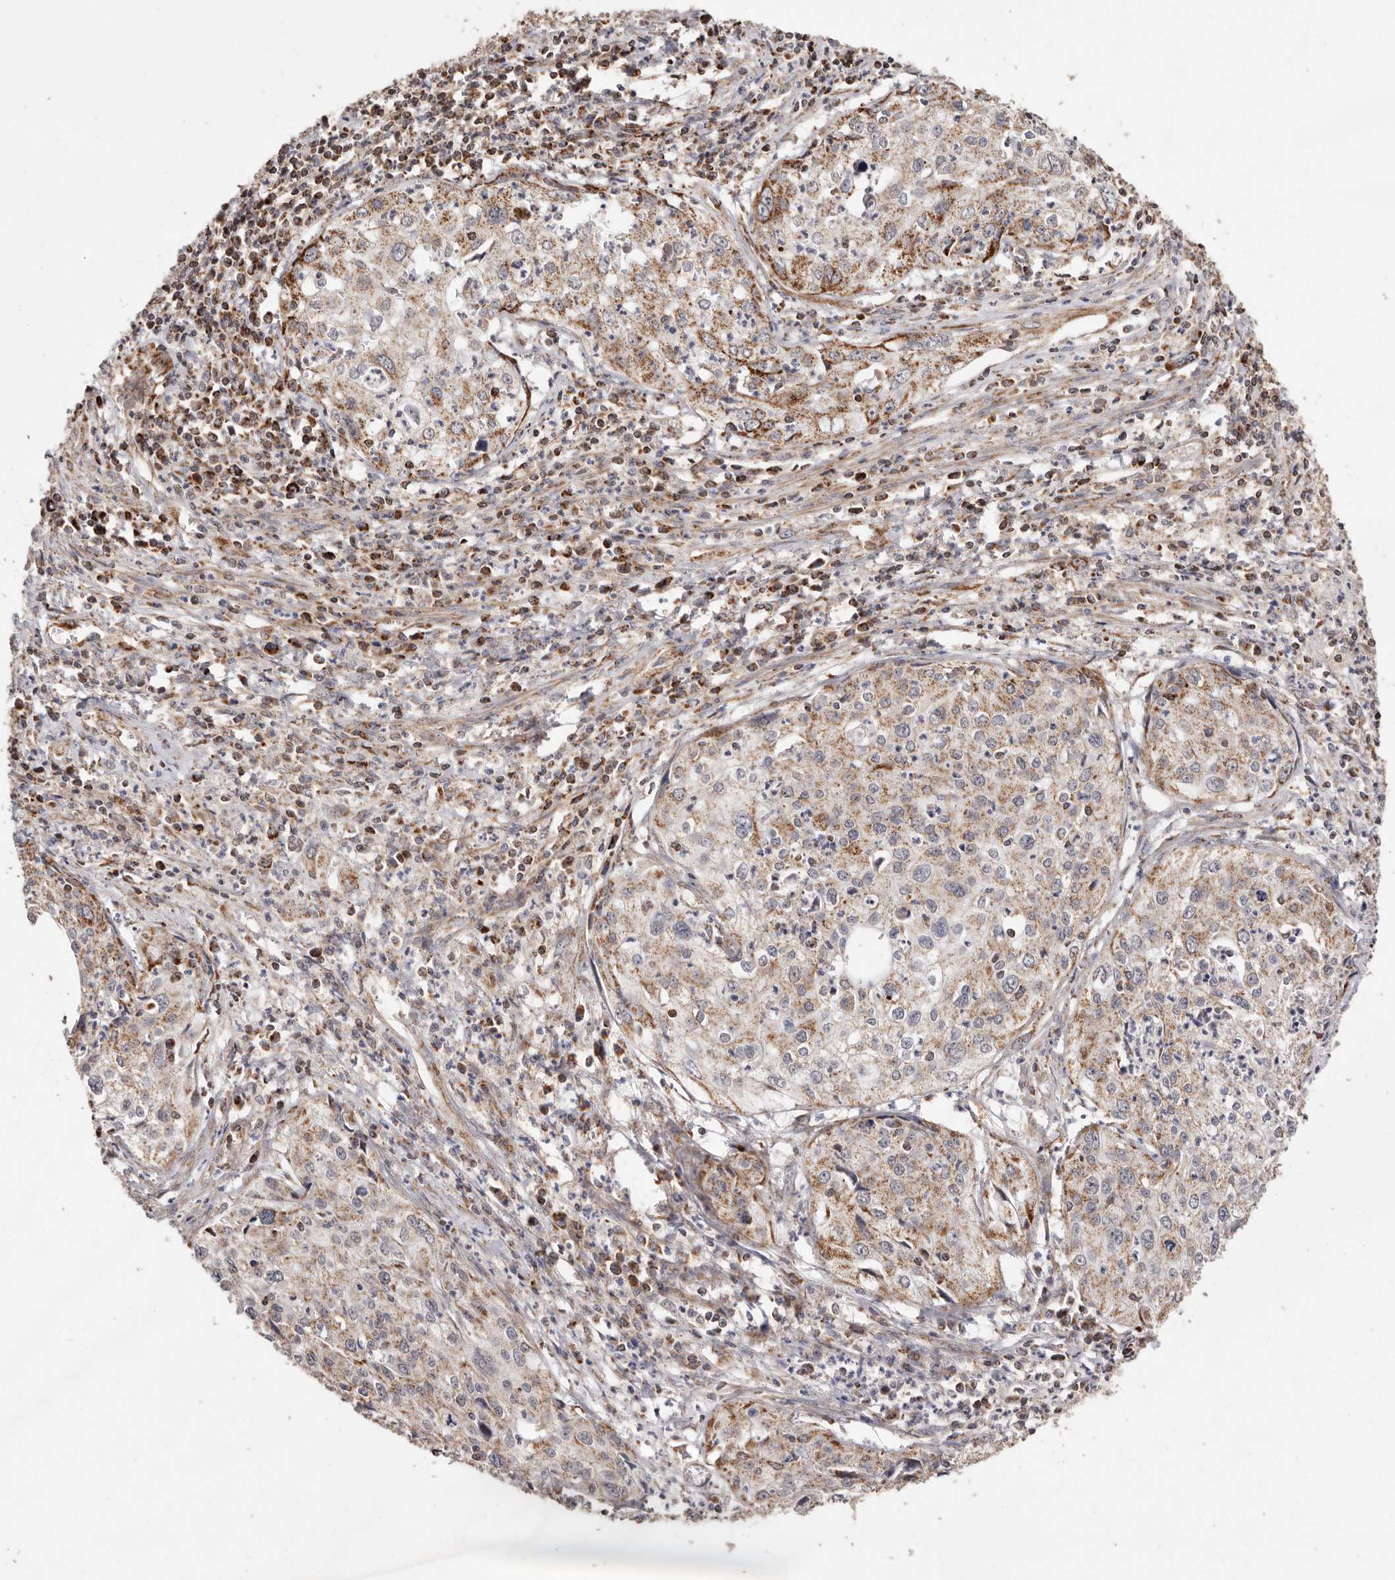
{"staining": {"intensity": "moderate", "quantity": "25%-75%", "location": "cytoplasmic/membranous"}, "tissue": "cervical cancer", "cell_type": "Tumor cells", "image_type": "cancer", "snomed": [{"axis": "morphology", "description": "Squamous cell carcinoma, NOS"}, {"axis": "topography", "description": "Cervix"}], "caption": "The histopathology image demonstrates staining of cervical cancer, revealing moderate cytoplasmic/membranous protein positivity (brown color) within tumor cells.", "gene": "PRKACB", "patient": {"sex": "female", "age": 31}}